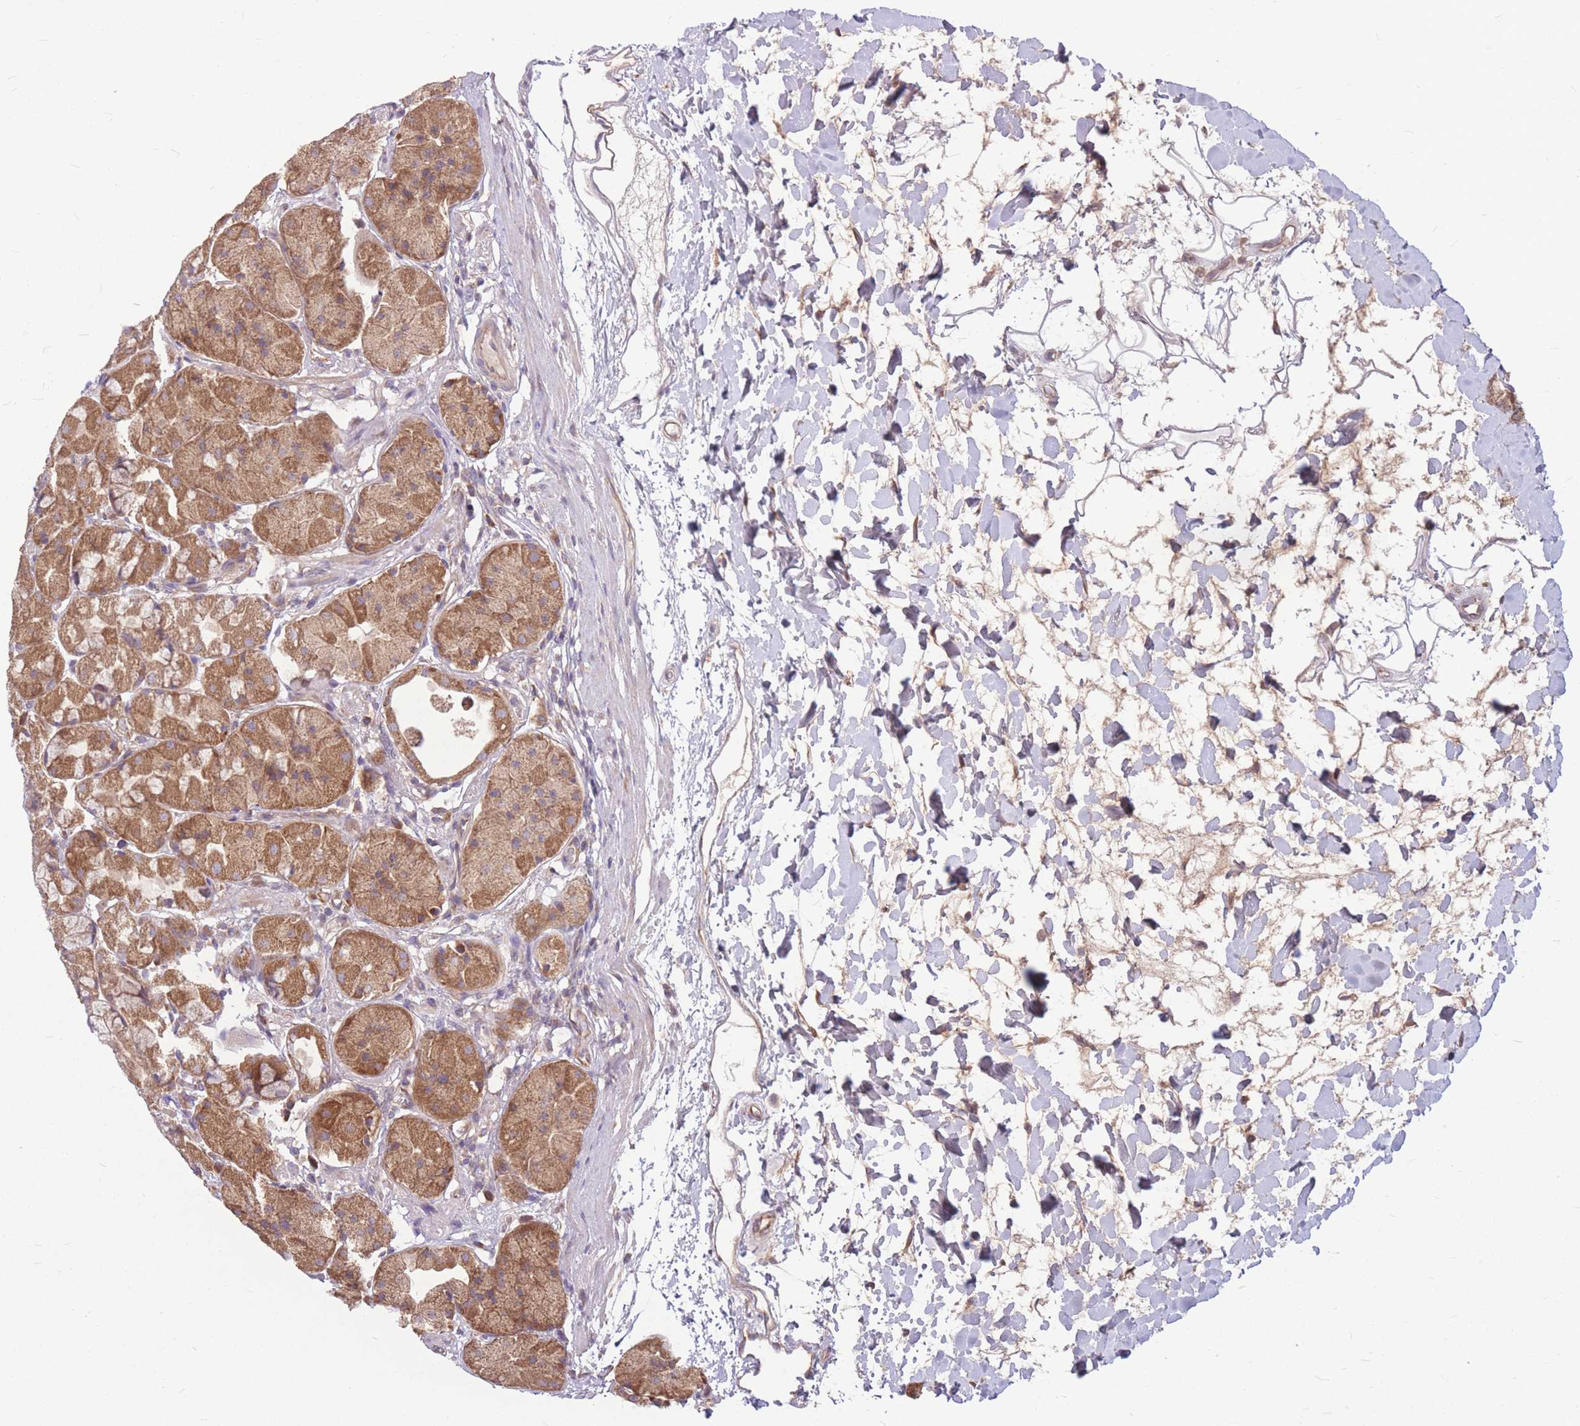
{"staining": {"intensity": "moderate", "quantity": ">75%", "location": "cytoplasmic/membranous,nuclear"}, "tissue": "stomach", "cell_type": "Glandular cells", "image_type": "normal", "snomed": [{"axis": "morphology", "description": "Normal tissue, NOS"}, {"axis": "topography", "description": "Stomach"}], "caption": "Moderate cytoplasmic/membranous,nuclear positivity is identified in about >75% of glandular cells in unremarkable stomach. Nuclei are stained in blue.", "gene": "GMNN", "patient": {"sex": "male", "age": 57}}